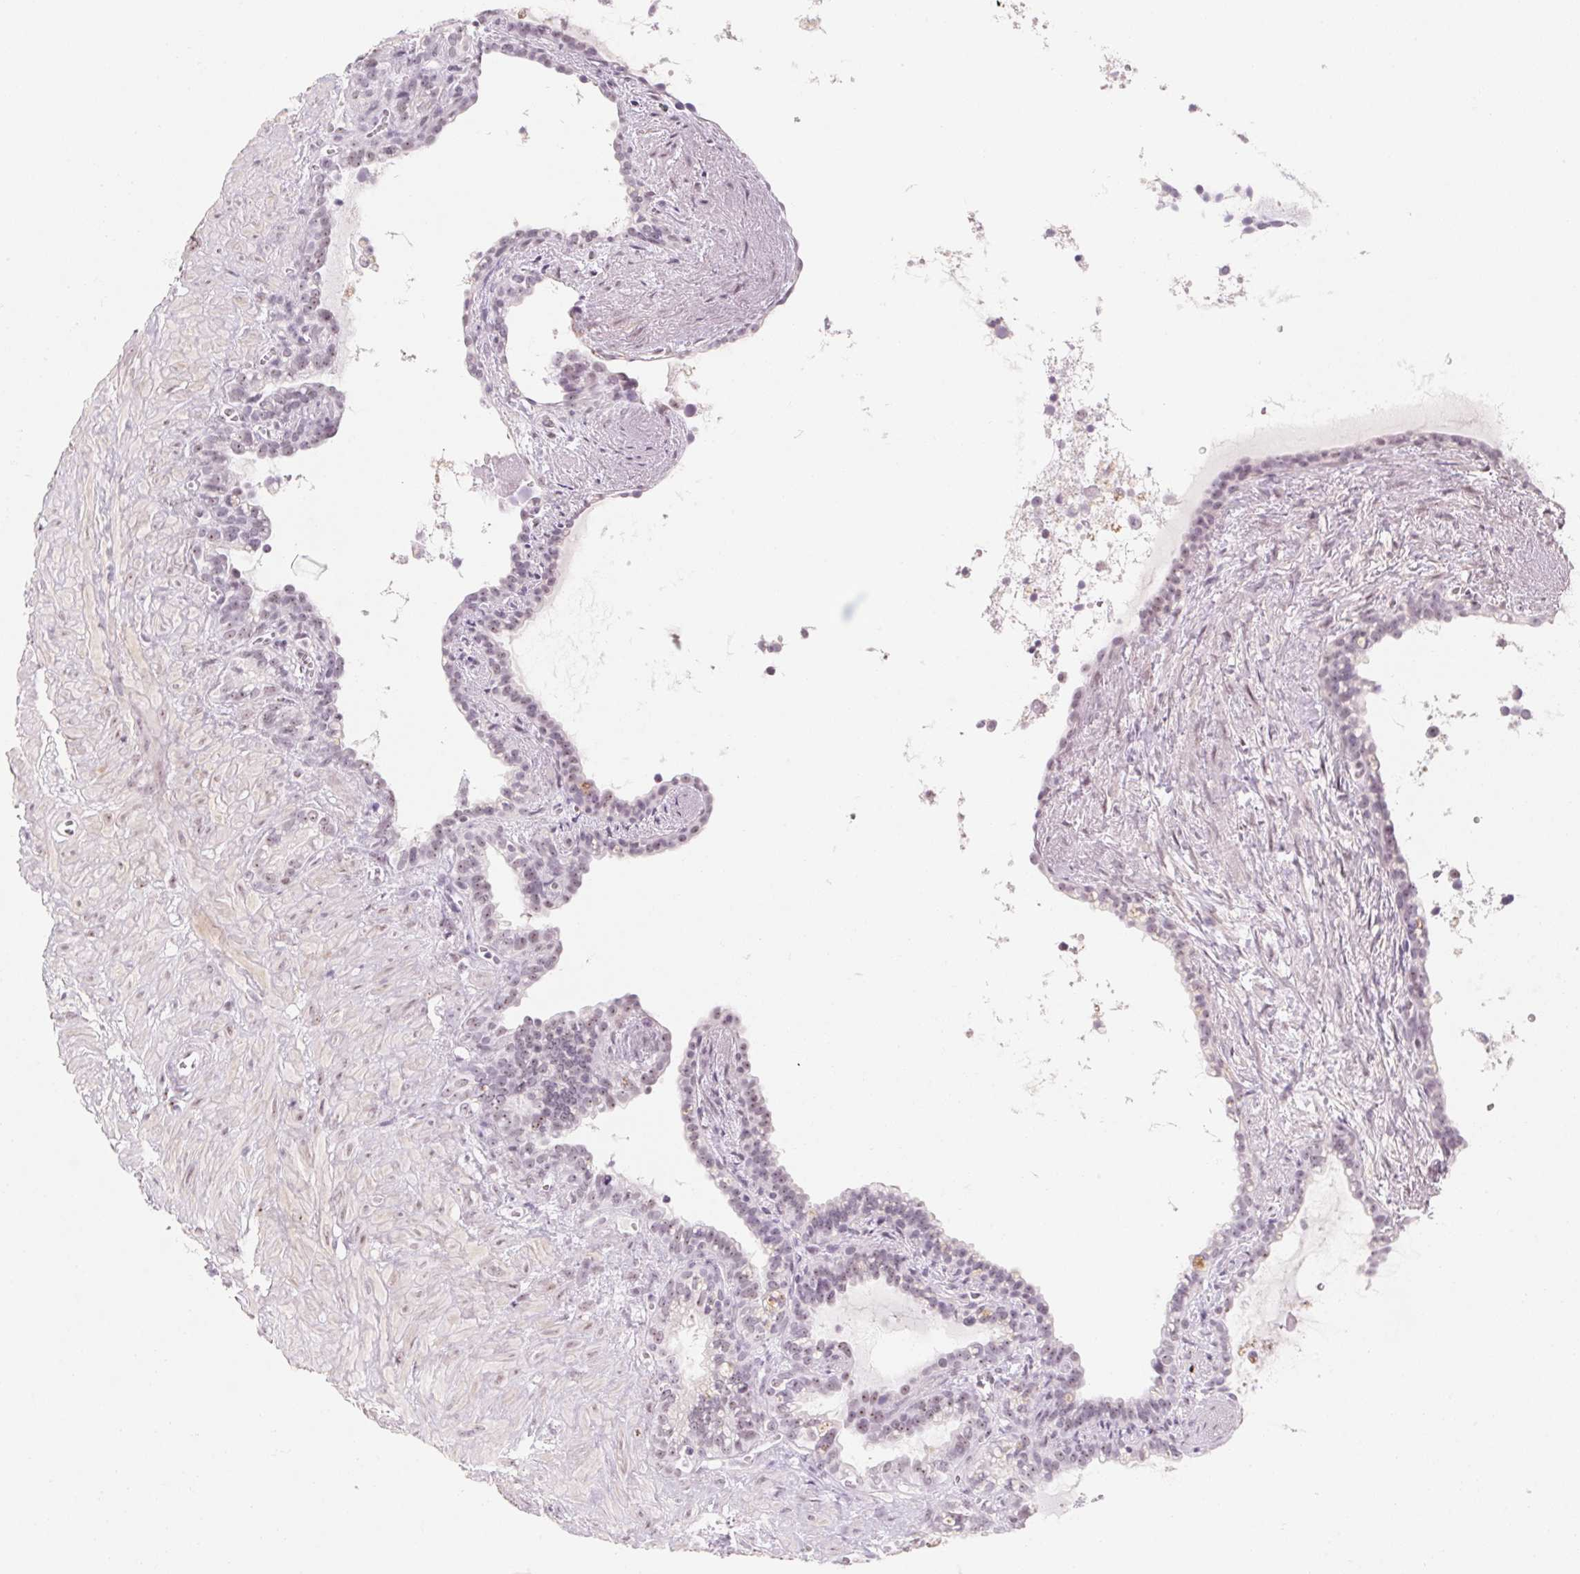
{"staining": {"intensity": "negative", "quantity": "none", "location": "none"}, "tissue": "seminal vesicle", "cell_type": "Glandular cells", "image_type": "normal", "snomed": [{"axis": "morphology", "description": "Normal tissue, NOS"}, {"axis": "topography", "description": "Seminal veicle"}], "caption": "Image shows no significant protein expression in glandular cells of unremarkable seminal vesicle. (Stains: DAB immunohistochemistry with hematoxylin counter stain, Microscopy: brightfield microscopy at high magnification).", "gene": "ZIC4", "patient": {"sex": "male", "age": 76}}